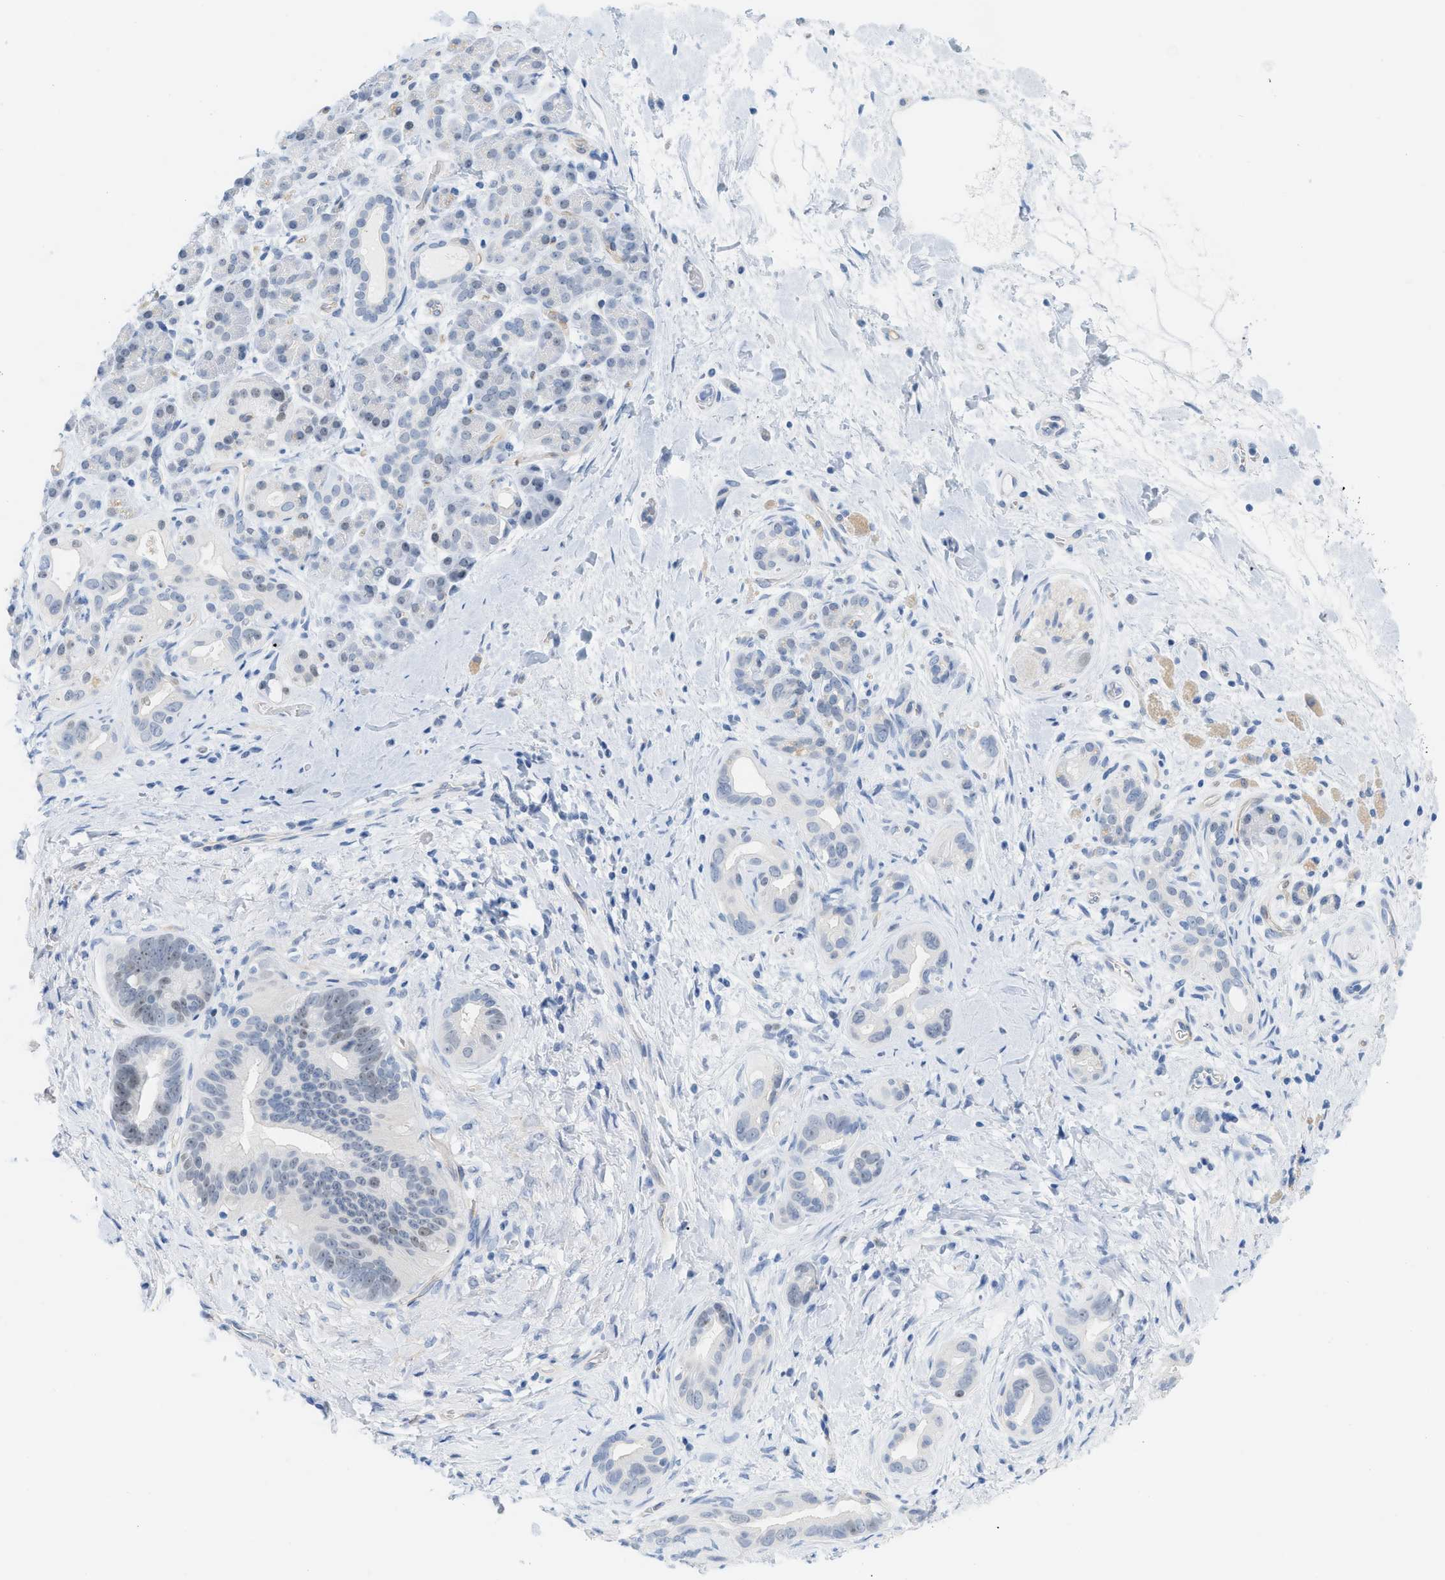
{"staining": {"intensity": "negative", "quantity": "none", "location": "none"}, "tissue": "pancreatic cancer", "cell_type": "Tumor cells", "image_type": "cancer", "snomed": [{"axis": "morphology", "description": "Adenocarcinoma, NOS"}, {"axis": "topography", "description": "Pancreas"}], "caption": "A histopathology image of adenocarcinoma (pancreatic) stained for a protein shows no brown staining in tumor cells.", "gene": "HLTF", "patient": {"sex": "male", "age": 55}}